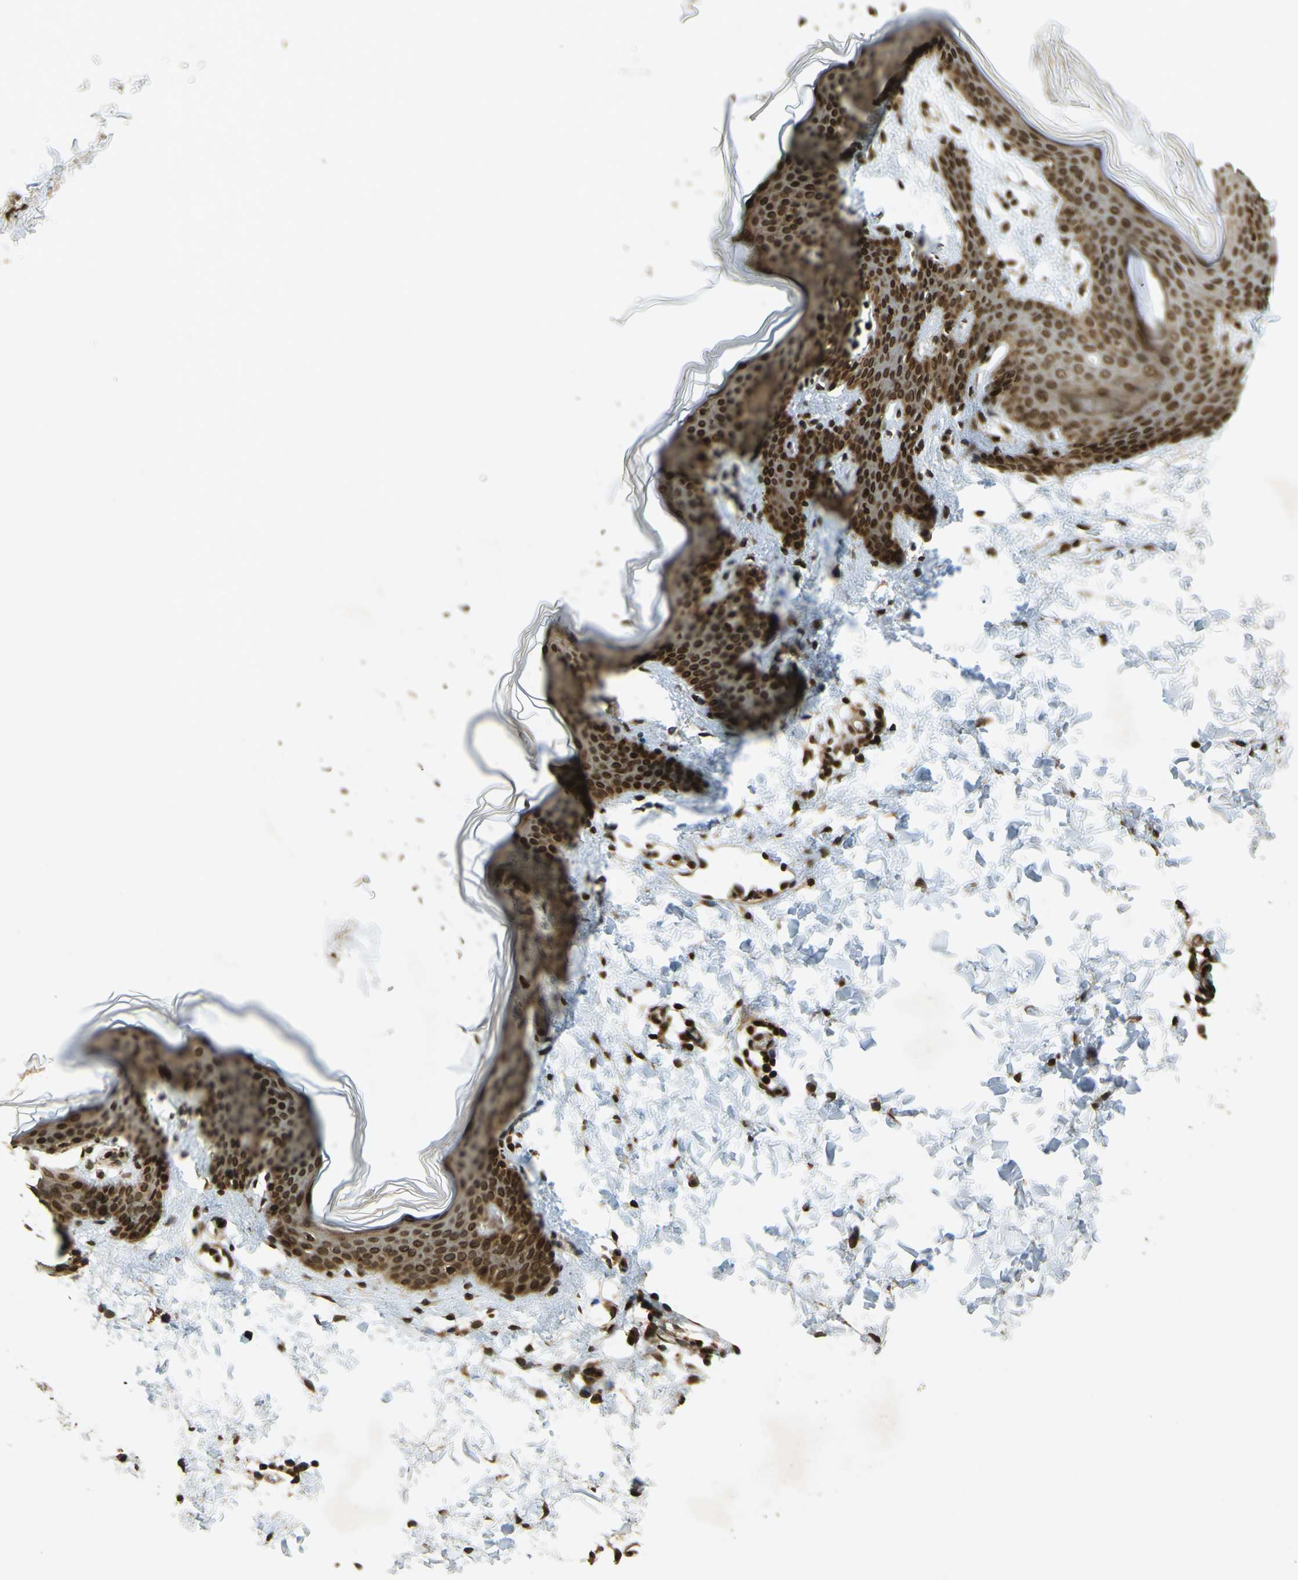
{"staining": {"intensity": "strong", "quantity": ">75%", "location": "cytoplasmic/membranous,nuclear"}, "tissue": "skin", "cell_type": "Fibroblasts", "image_type": "normal", "snomed": [{"axis": "morphology", "description": "Normal tissue, NOS"}, {"axis": "topography", "description": "Skin"}], "caption": "Human skin stained for a protein (brown) displays strong cytoplasmic/membranous,nuclear positive positivity in about >75% of fibroblasts.", "gene": "GALNT1", "patient": {"sex": "female", "age": 17}}